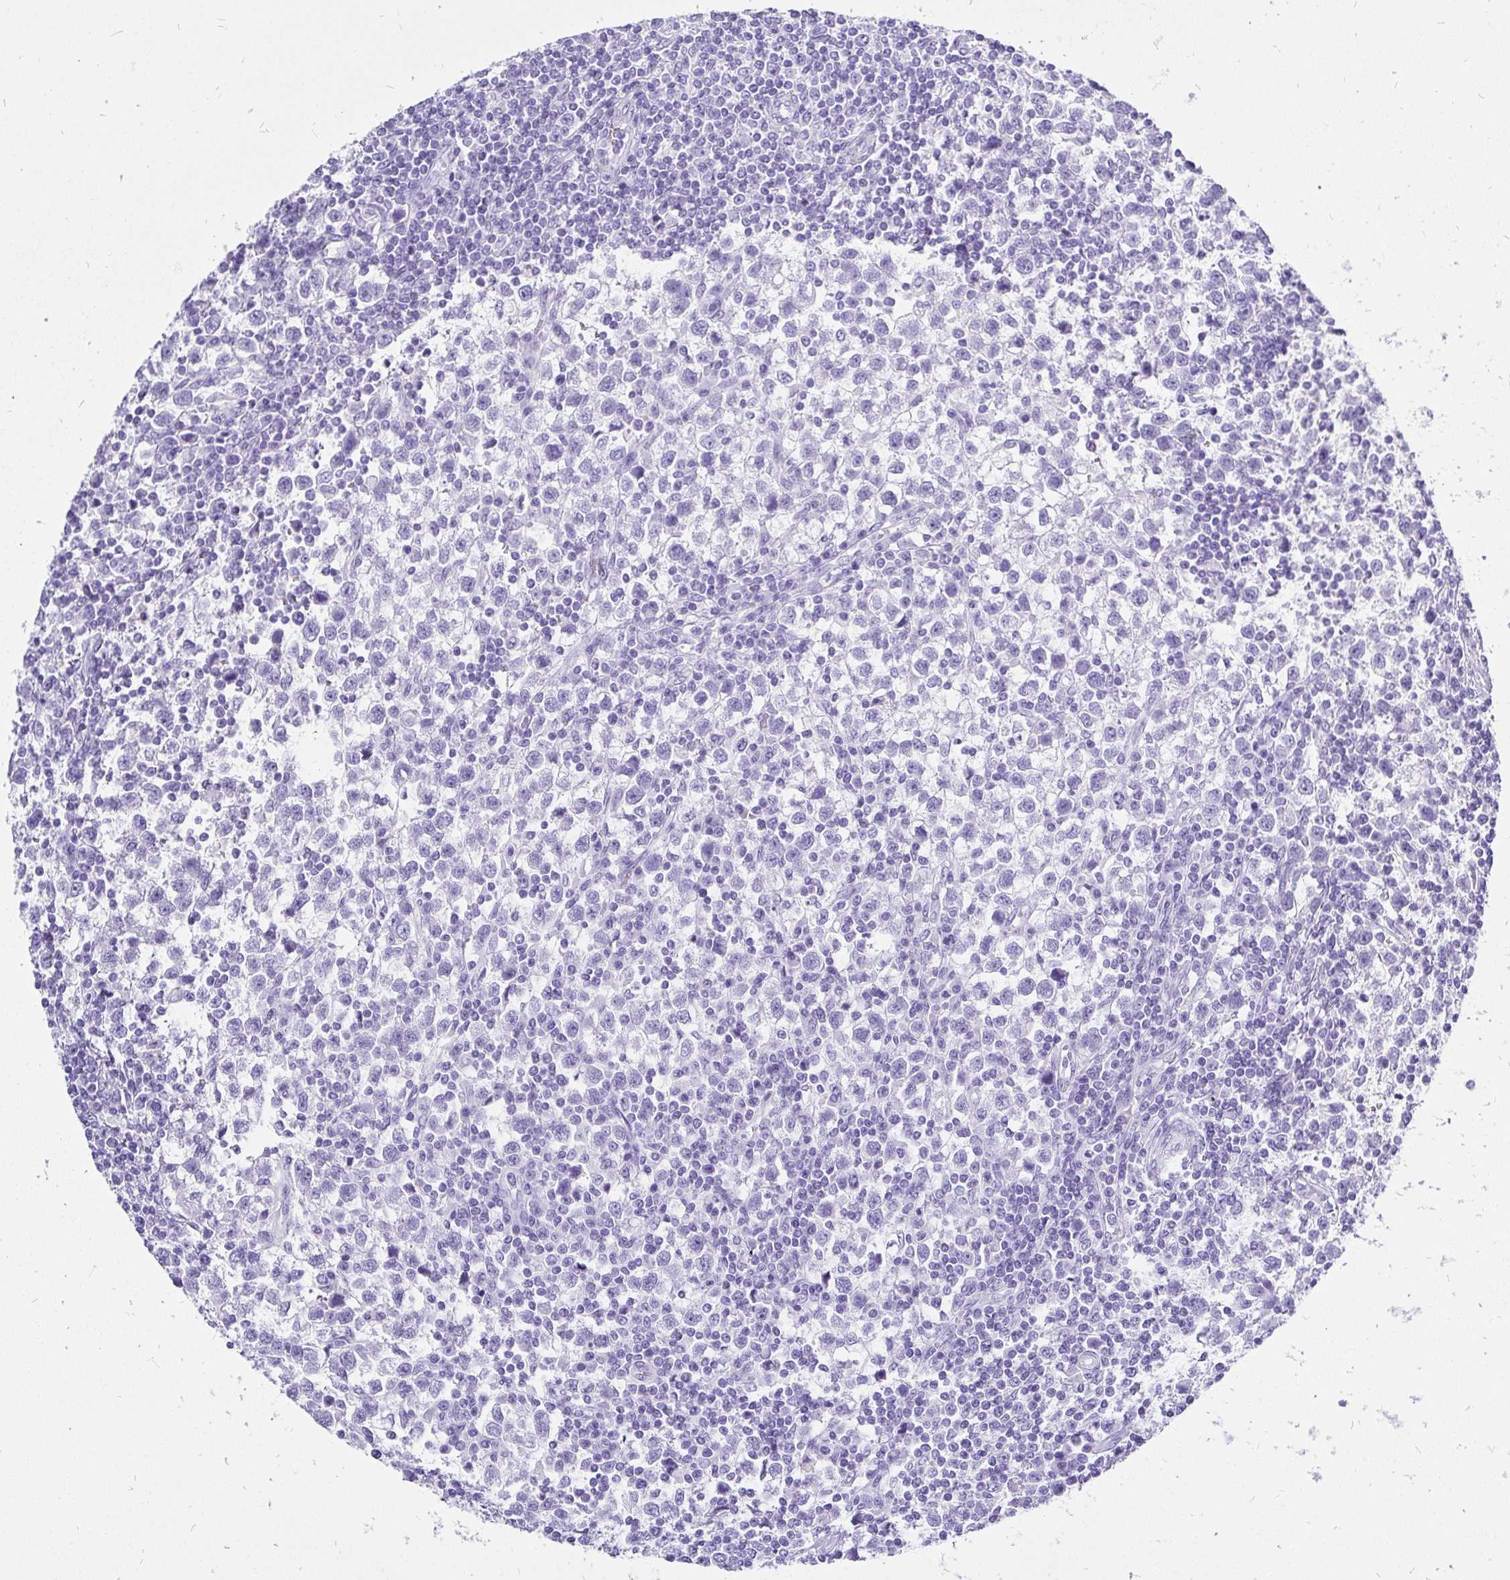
{"staining": {"intensity": "negative", "quantity": "none", "location": "none"}, "tissue": "testis cancer", "cell_type": "Tumor cells", "image_type": "cancer", "snomed": [{"axis": "morphology", "description": "Seminoma, NOS"}, {"axis": "topography", "description": "Testis"}], "caption": "Tumor cells show no significant expression in seminoma (testis).", "gene": "KRT13", "patient": {"sex": "male", "age": 34}}